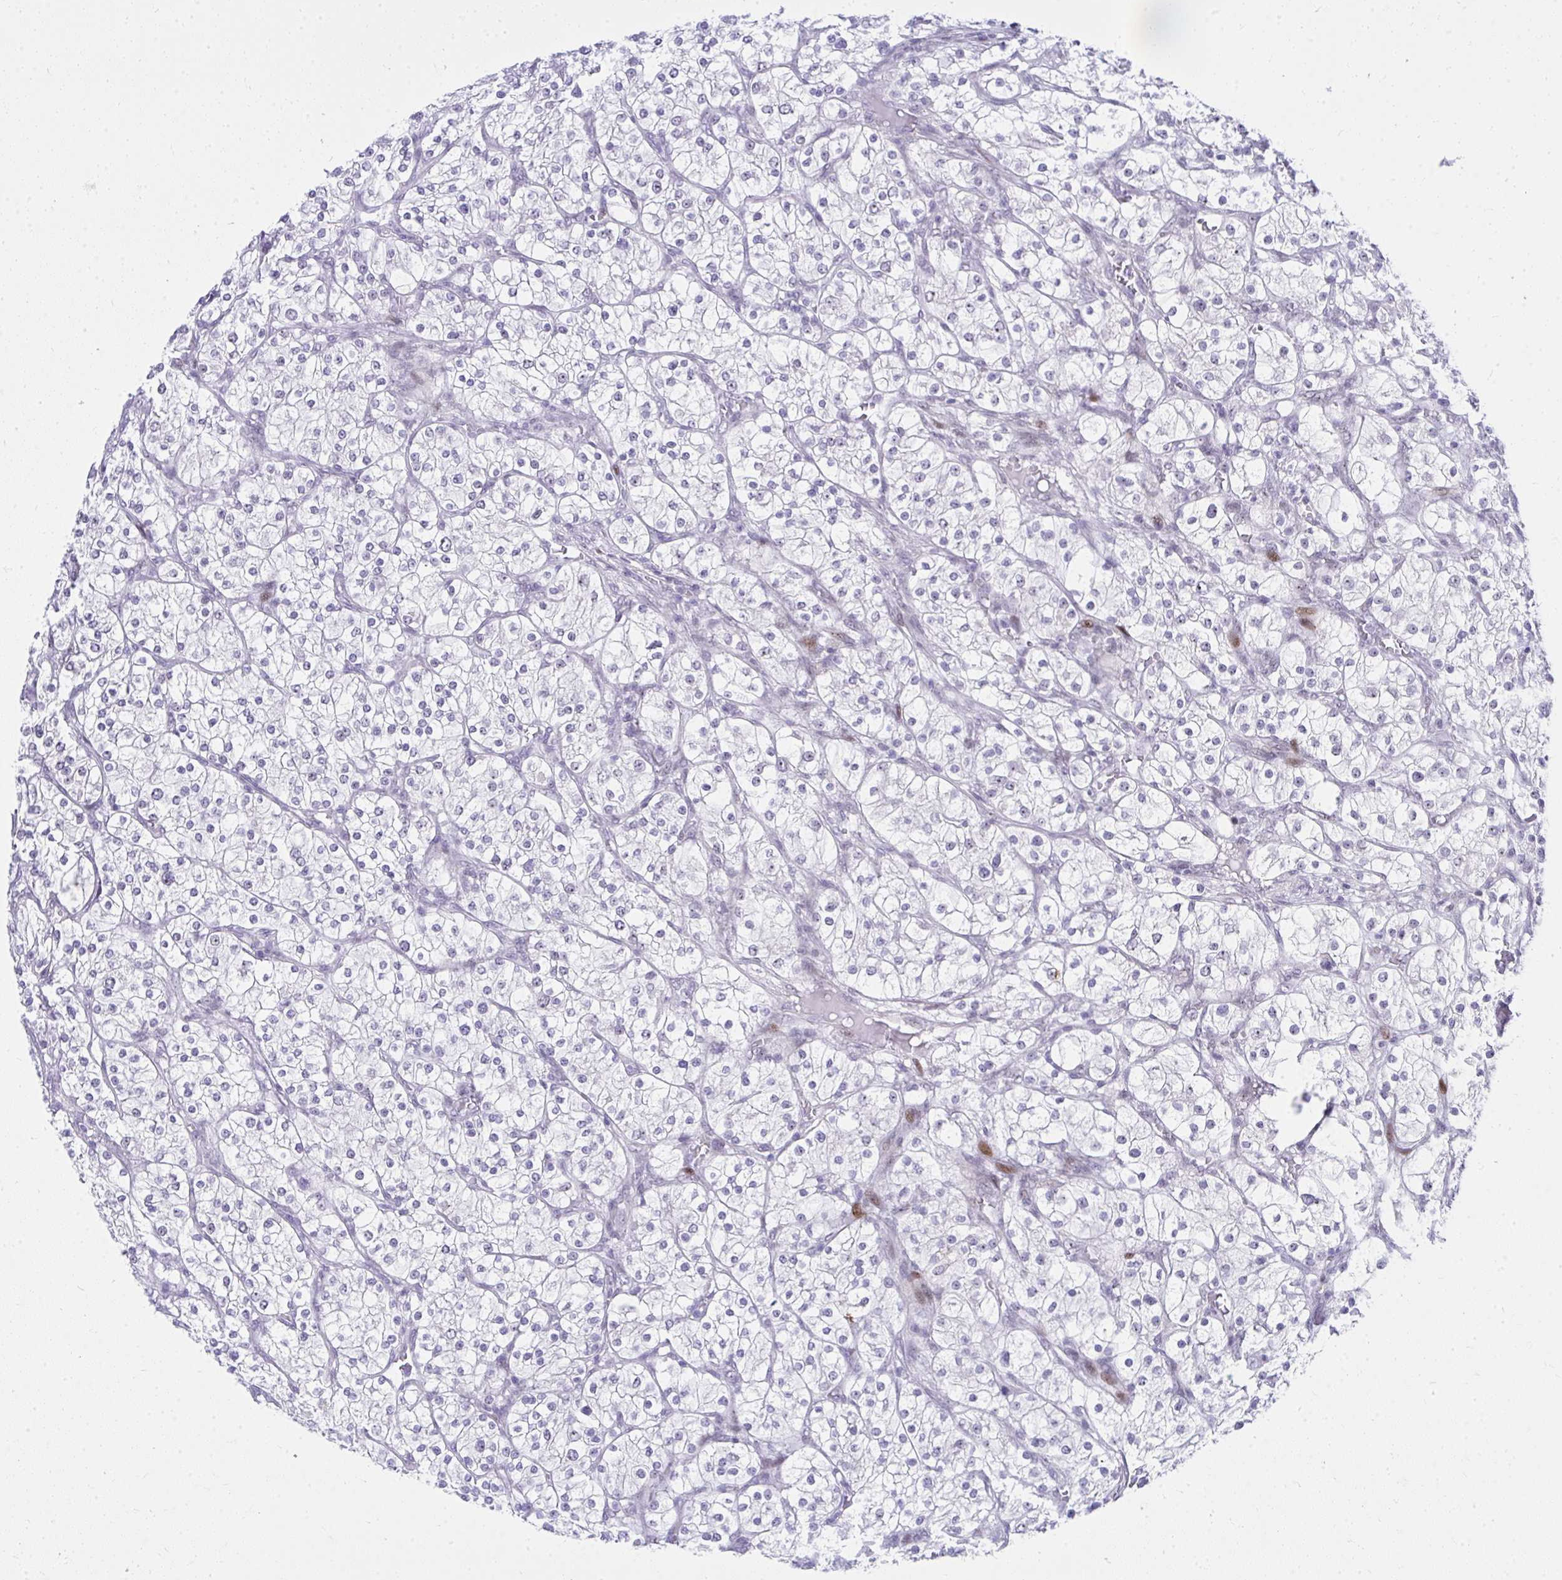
{"staining": {"intensity": "negative", "quantity": "none", "location": "none"}, "tissue": "renal cancer", "cell_type": "Tumor cells", "image_type": "cancer", "snomed": [{"axis": "morphology", "description": "Adenocarcinoma, NOS"}, {"axis": "topography", "description": "Kidney"}], "caption": "A high-resolution micrograph shows immunohistochemistry (IHC) staining of renal cancer, which demonstrates no significant expression in tumor cells. (Stains: DAB (3,3'-diaminobenzidine) IHC with hematoxylin counter stain, Microscopy: brightfield microscopy at high magnification).", "gene": "GLDN", "patient": {"sex": "male", "age": 80}}